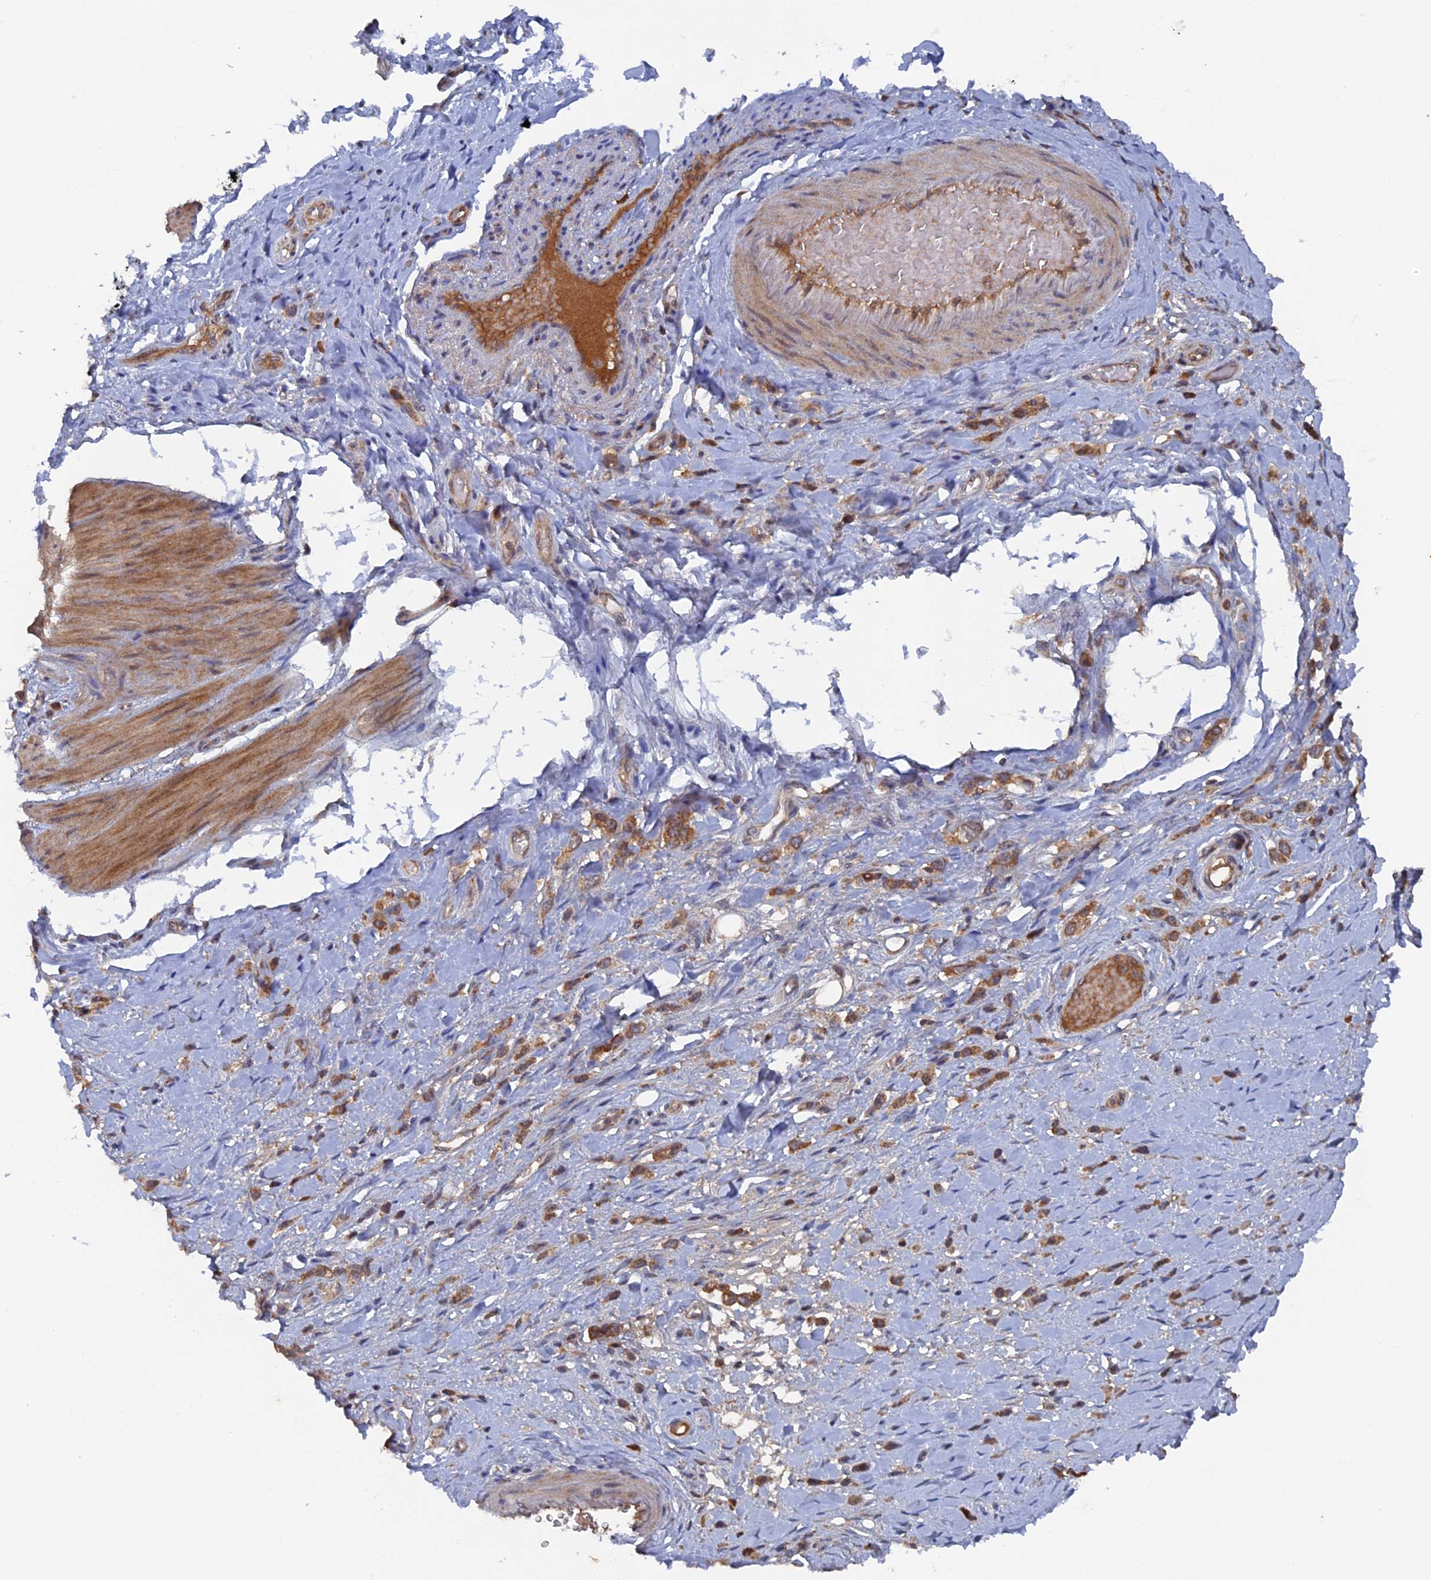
{"staining": {"intensity": "moderate", "quantity": ">75%", "location": "cytoplasmic/membranous"}, "tissue": "stomach cancer", "cell_type": "Tumor cells", "image_type": "cancer", "snomed": [{"axis": "morphology", "description": "Adenocarcinoma, NOS"}, {"axis": "topography", "description": "Stomach"}], "caption": "The immunohistochemical stain highlights moderate cytoplasmic/membranous positivity in tumor cells of stomach cancer tissue.", "gene": "RAB15", "patient": {"sex": "female", "age": 65}}